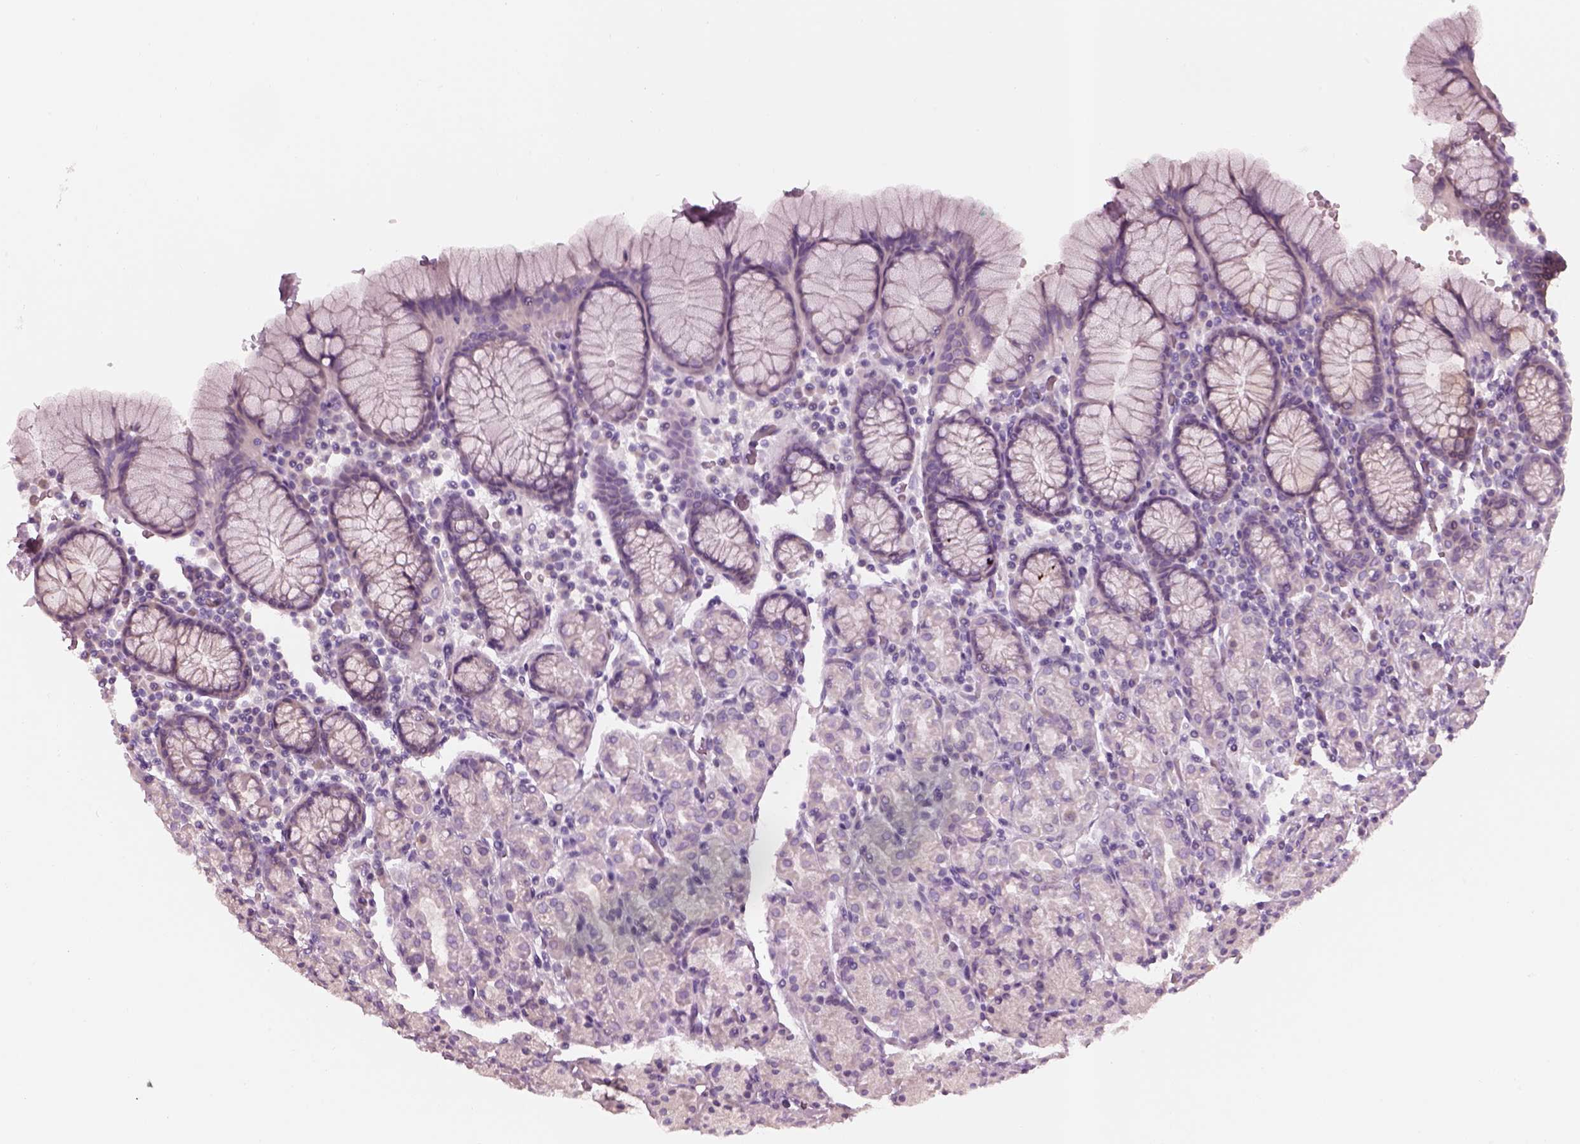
{"staining": {"intensity": "negative", "quantity": "none", "location": "none"}, "tissue": "stomach", "cell_type": "Glandular cells", "image_type": "normal", "snomed": [{"axis": "morphology", "description": "Normal tissue, NOS"}, {"axis": "topography", "description": "Stomach, upper"}, {"axis": "topography", "description": "Stomach"}], "caption": "Immunohistochemistry (IHC) of benign human stomach shows no positivity in glandular cells. (DAB IHC with hematoxylin counter stain).", "gene": "SLC27A2", "patient": {"sex": "male", "age": 62}}